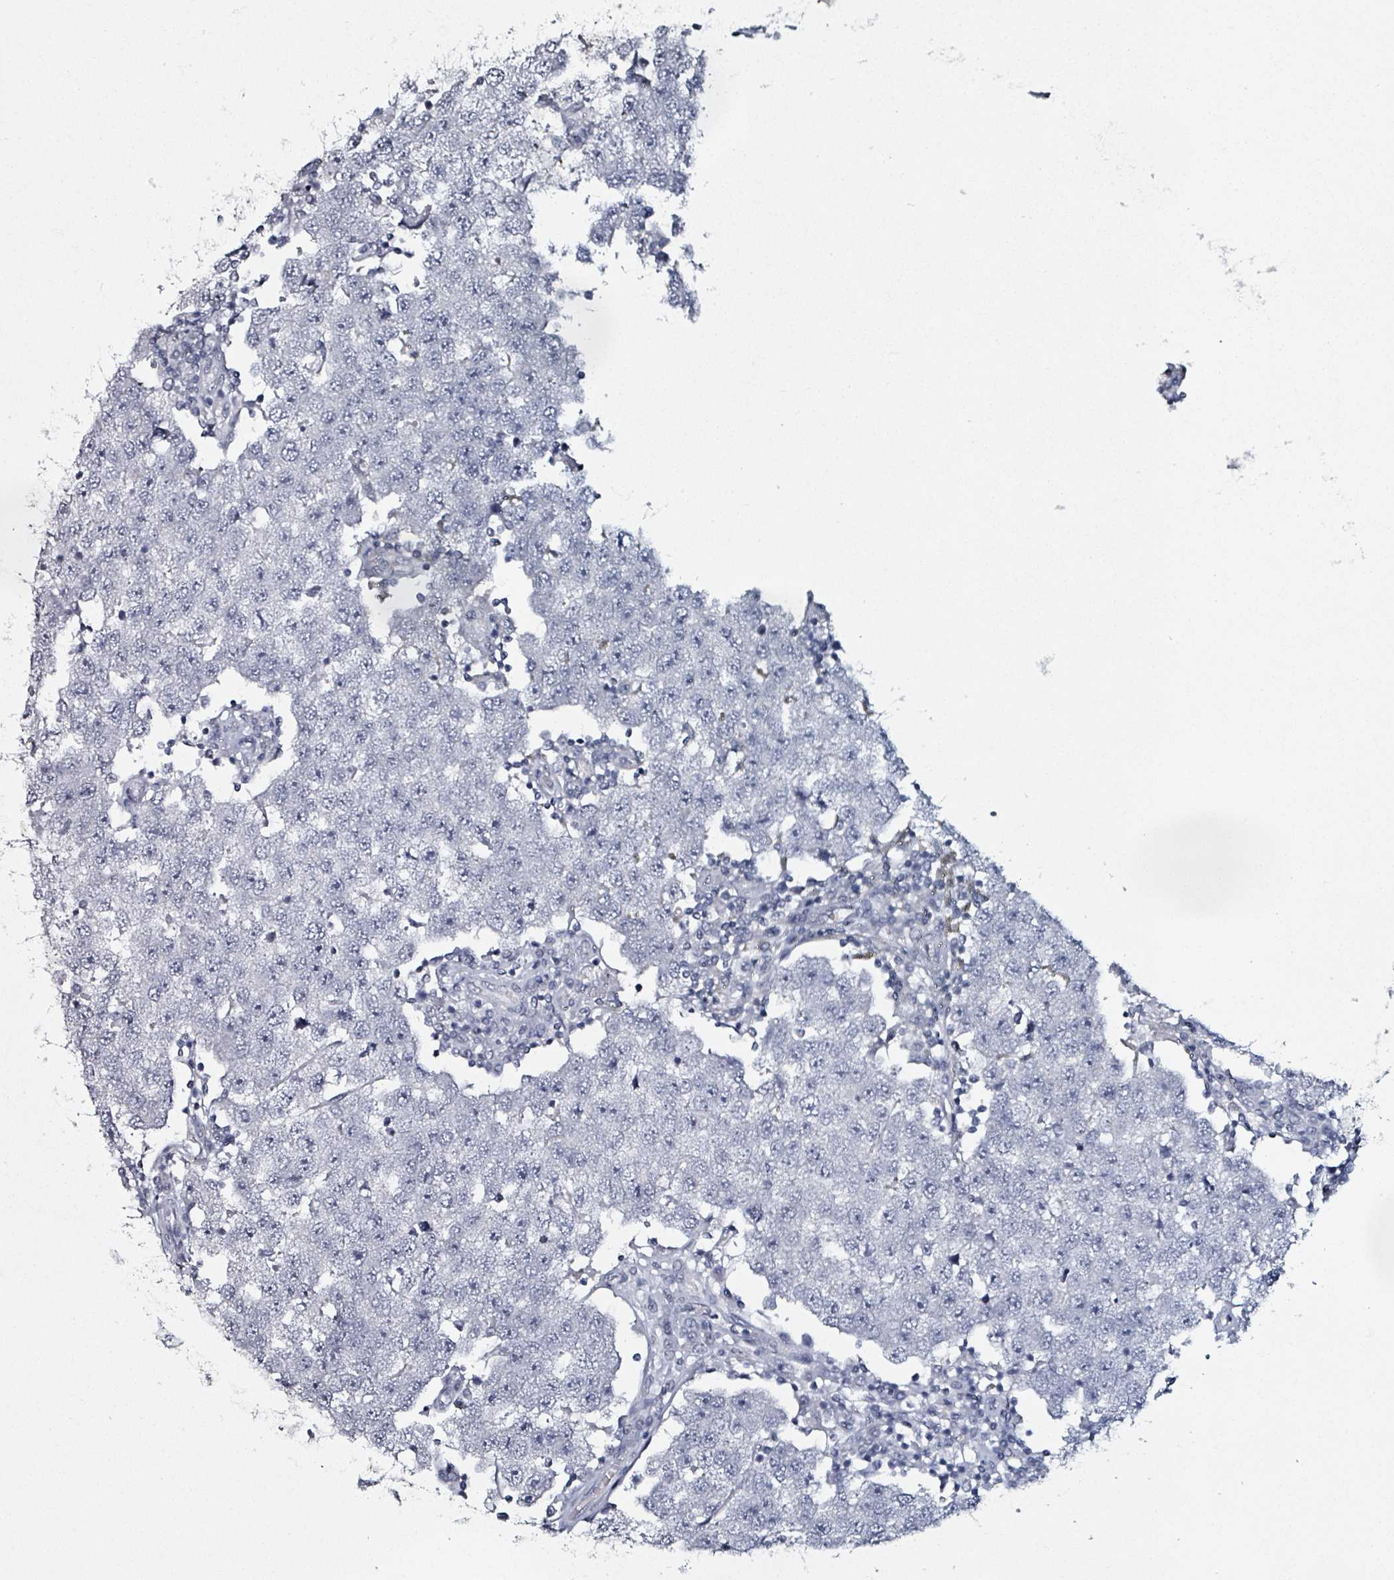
{"staining": {"intensity": "negative", "quantity": "none", "location": "none"}, "tissue": "testis cancer", "cell_type": "Tumor cells", "image_type": "cancer", "snomed": [{"axis": "morphology", "description": "Seminoma, NOS"}, {"axis": "topography", "description": "Testis"}], "caption": "A histopathology image of testis cancer stained for a protein displays no brown staining in tumor cells.", "gene": "CA9", "patient": {"sex": "male", "age": 34}}